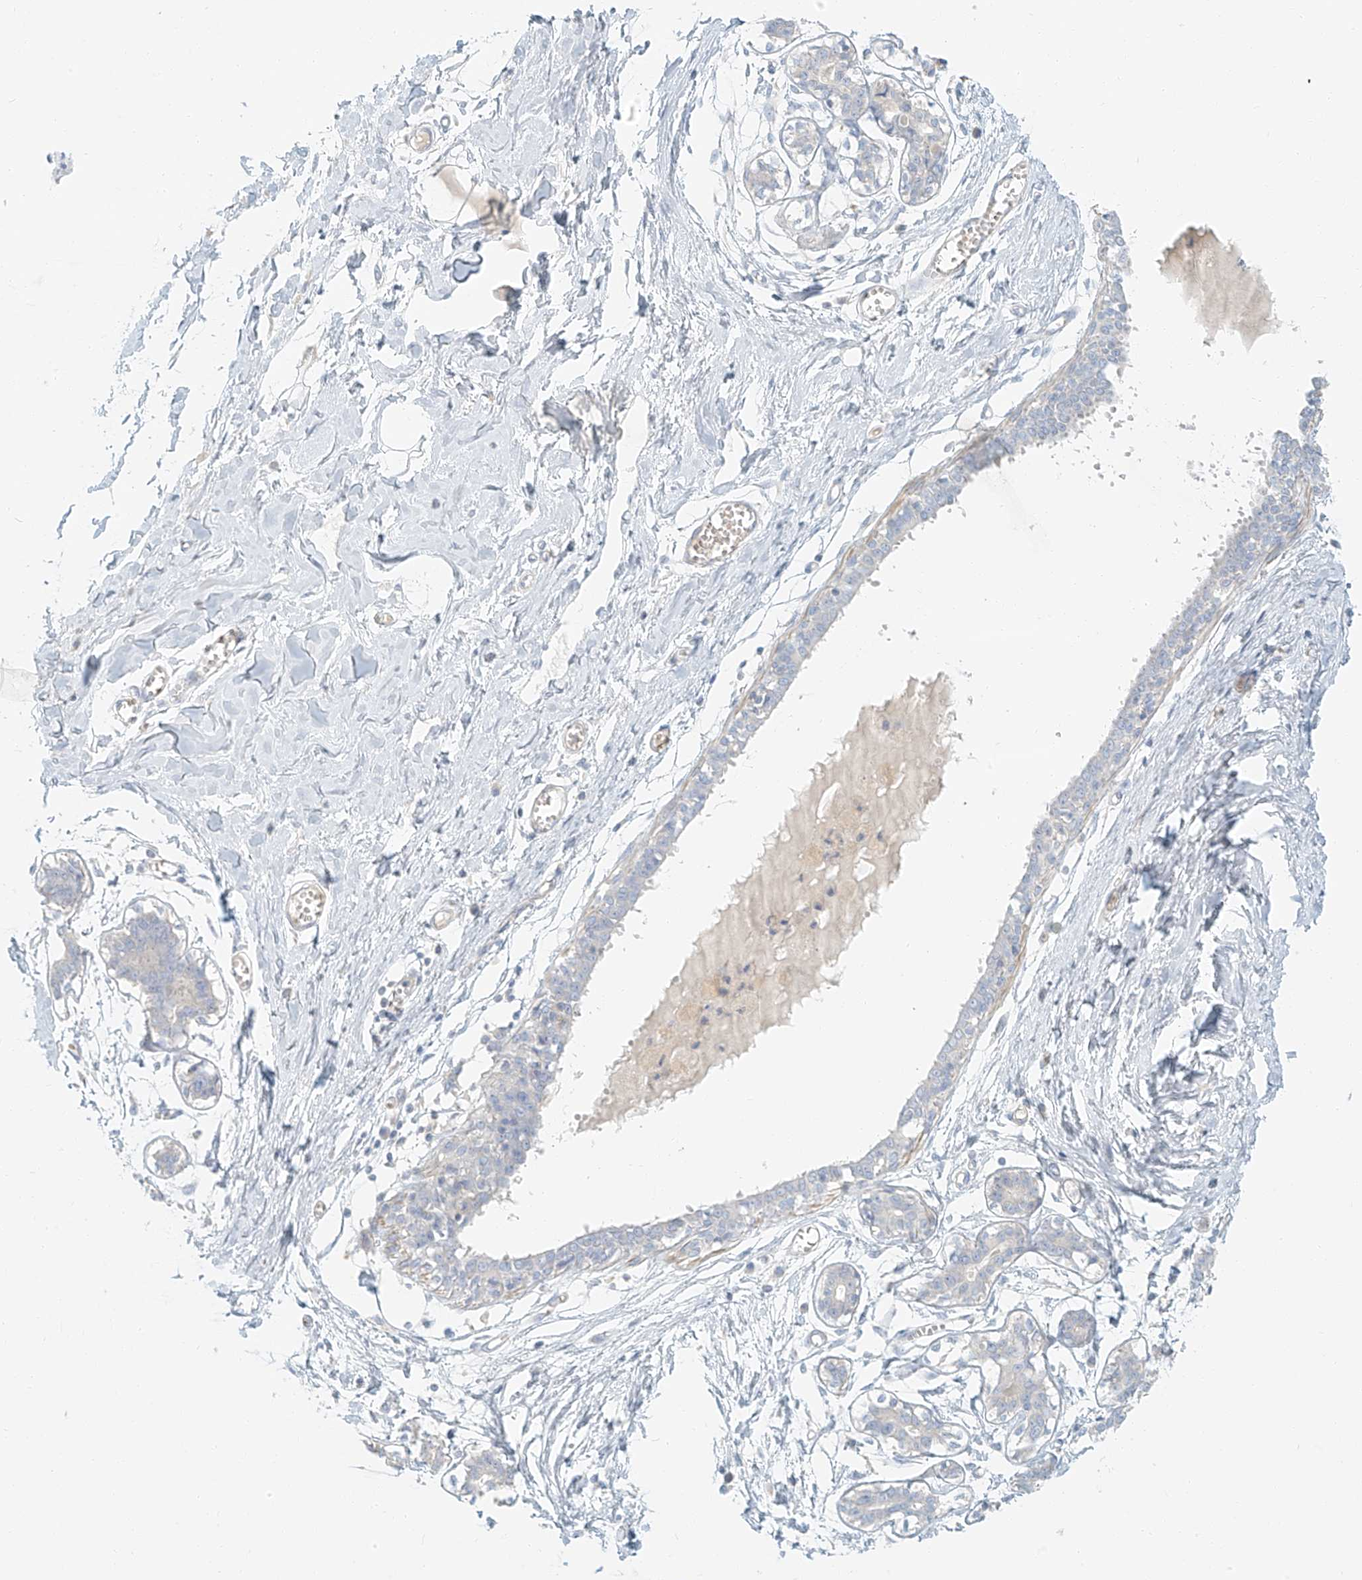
{"staining": {"intensity": "negative", "quantity": "none", "location": "none"}, "tissue": "breast", "cell_type": "Adipocytes", "image_type": "normal", "snomed": [{"axis": "morphology", "description": "Normal tissue, NOS"}, {"axis": "topography", "description": "Breast"}], "caption": "Immunohistochemistry (IHC) of normal breast shows no positivity in adipocytes.", "gene": "PGC", "patient": {"sex": "female", "age": 27}}